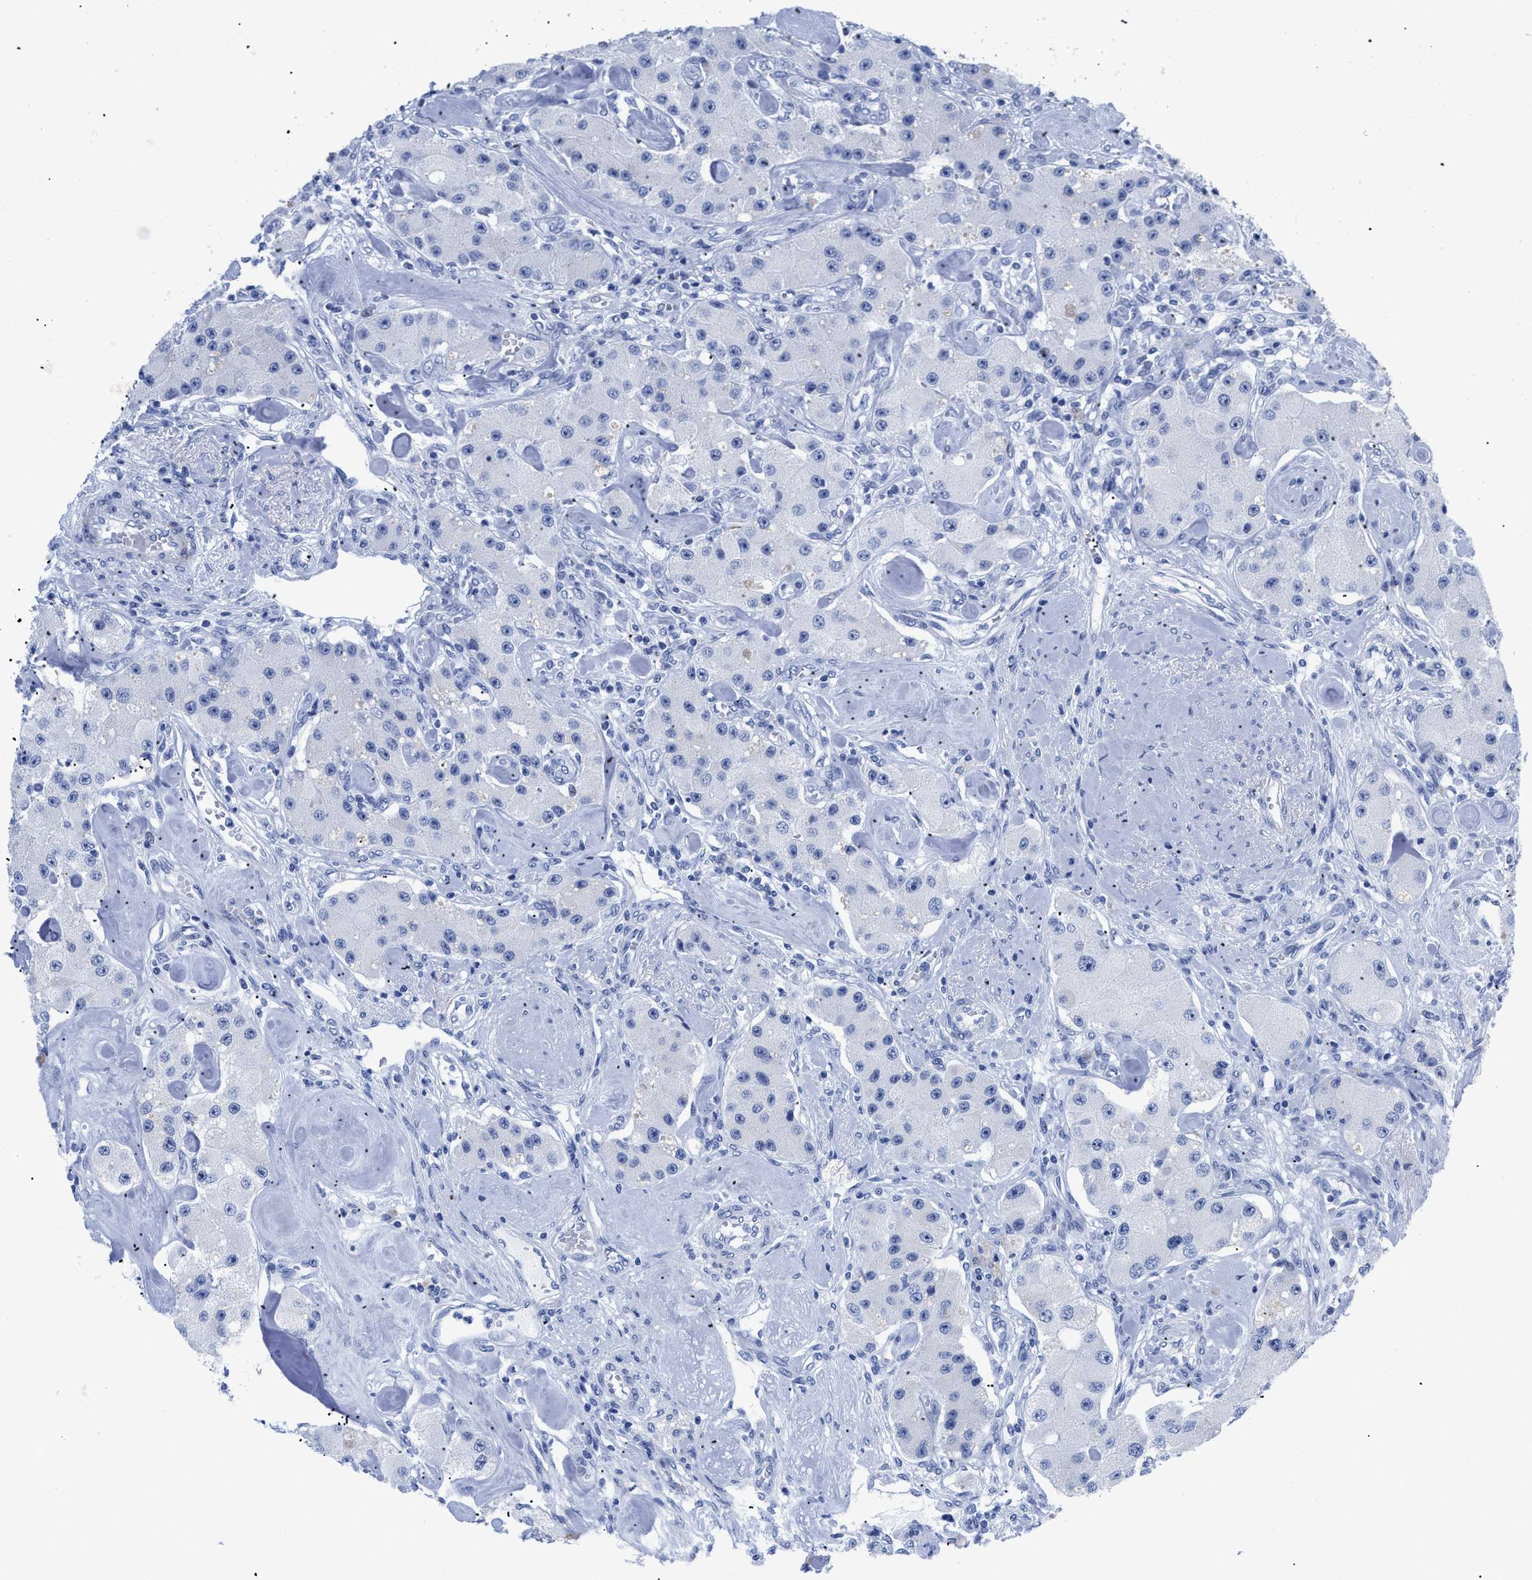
{"staining": {"intensity": "negative", "quantity": "none", "location": "none"}, "tissue": "carcinoid", "cell_type": "Tumor cells", "image_type": "cancer", "snomed": [{"axis": "morphology", "description": "Carcinoid, malignant, NOS"}, {"axis": "topography", "description": "Pancreas"}], "caption": "High magnification brightfield microscopy of malignant carcinoid stained with DAB (brown) and counterstained with hematoxylin (blue): tumor cells show no significant positivity.", "gene": "DUSP26", "patient": {"sex": "male", "age": 41}}